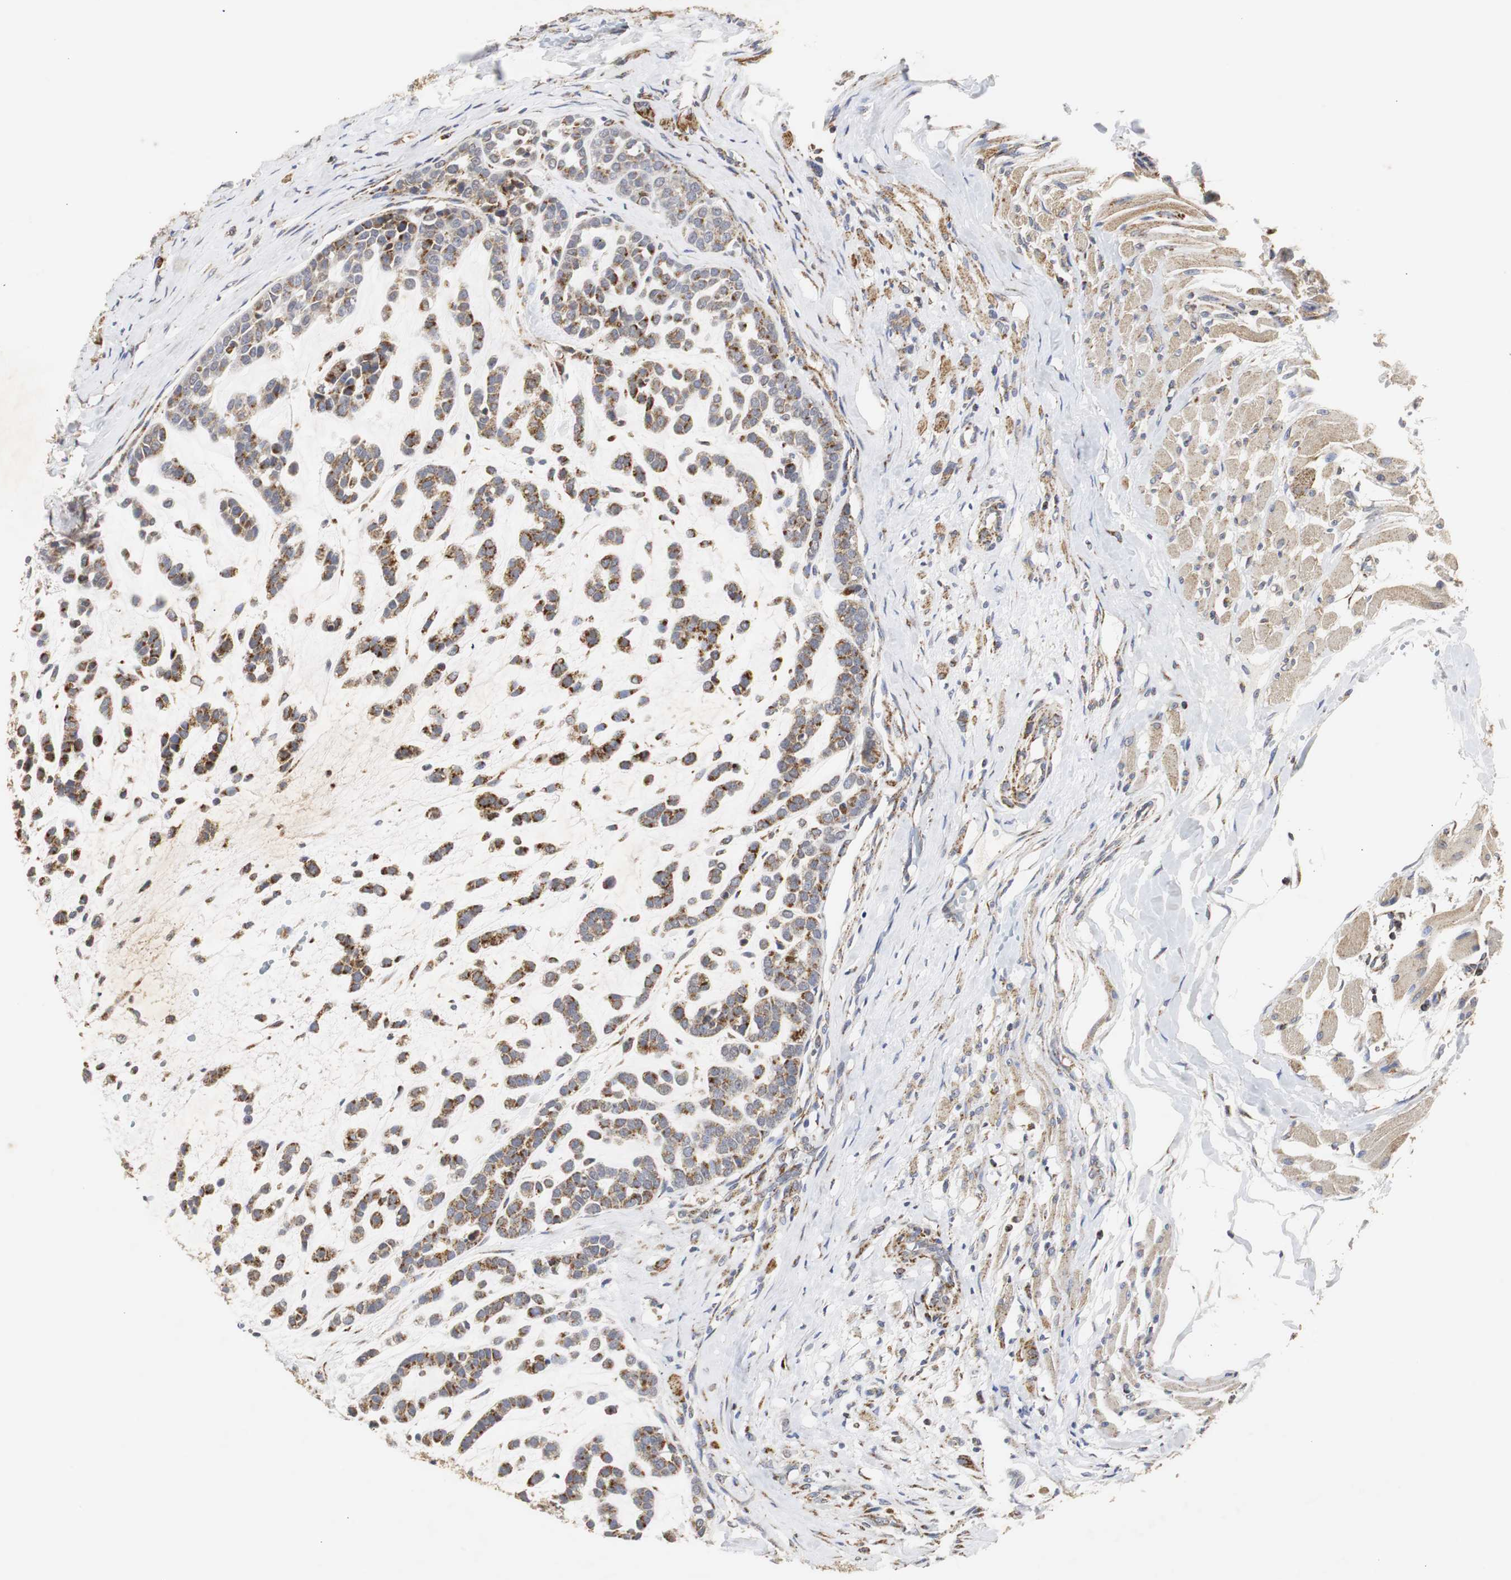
{"staining": {"intensity": "strong", "quantity": ">75%", "location": "cytoplasmic/membranous"}, "tissue": "head and neck cancer", "cell_type": "Tumor cells", "image_type": "cancer", "snomed": [{"axis": "morphology", "description": "Adenocarcinoma, NOS"}, {"axis": "morphology", "description": "Adenoma, NOS"}, {"axis": "topography", "description": "Head-Neck"}], "caption": "Protein expression by immunohistochemistry shows strong cytoplasmic/membranous expression in about >75% of tumor cells in adenocarcinoma (head and neck).", "gene": "HSD17B10", "patient": {"sex": "female", "age": 55}}